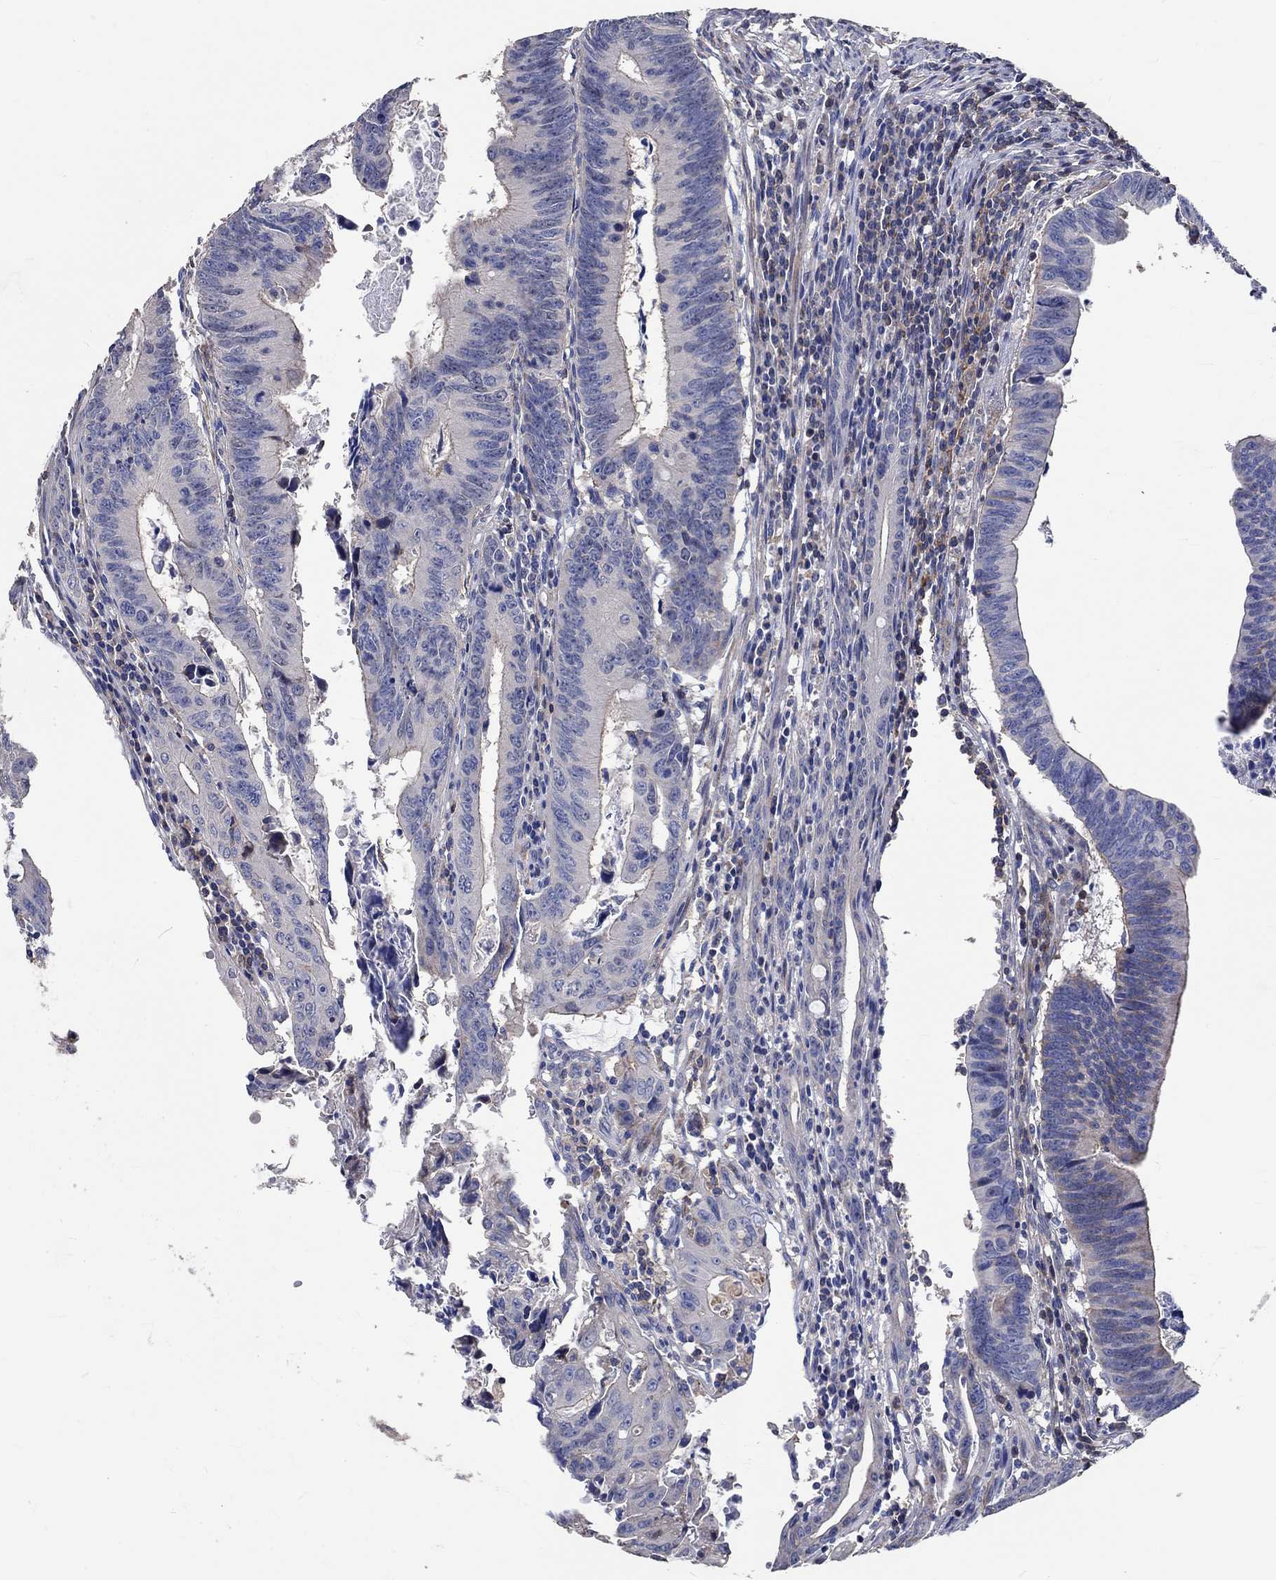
{"staining": {"intensity": "moderate", "quantity": "25%-75%", "location": "cytoplasmic/membranous"}, "tissue": "colorectal cancer", "cell_type": "Tumor cells", "image_type": "cancer", "snomed": [{"axis": "morphology", "description": "Adenocarcinoma, NOS"}, {"axis": "topography", "description": "Colon"}], "caption": "Immunohistochemistry (IHC) photomicrograph of human adenocarcinoma (colorectal) stained for a protein (brown), which shows medium levels of moderate cytoplasmic/membranous staining in about 25%-75% of tumor cells.", "gene": "TNFAIP8L3", "patient": {"sex": "female", "age": 87}}